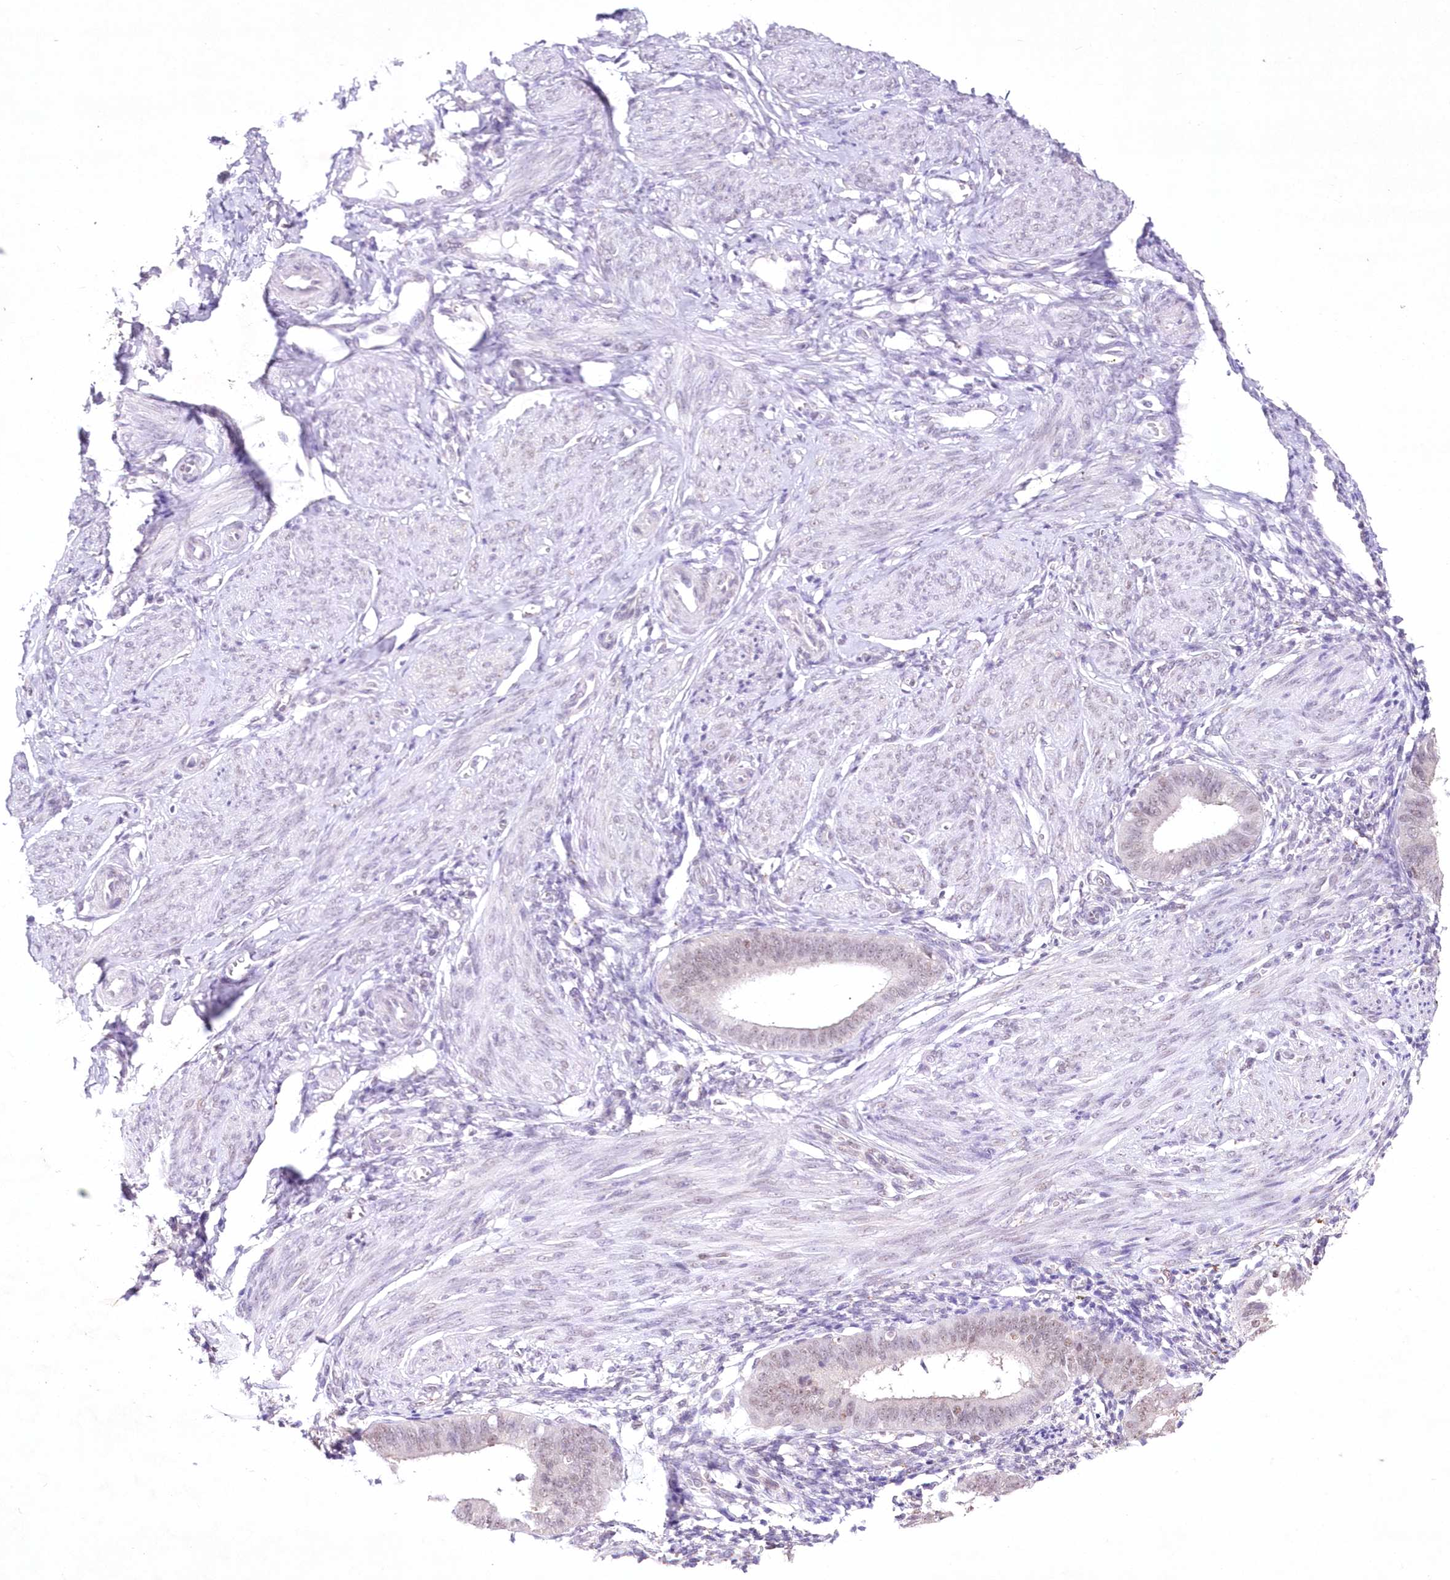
{"staining": {"intensity": "negative", "quantity": "none", "location": "none"}, "tissue": "endometrium", "cell_type": "Cells in endometrial stroma", "image_type": "normal", "snomed": [{"axis": "morphology", "description": "Normal tissue, NOS"}, {"axis": "topography", "description": "Uterus"}, {"axis": "topography", "description": "Endometrium"}], "caption": "IHC photomicrograph of normal endometrium: endometrium stained with DAB (3,3'-diaminobenzidine) reveals no significant protein positivity in cells in endometrial stroma.", "gene": "ENSG00000275740", "patient": {"sex": "female", "age": 48}}